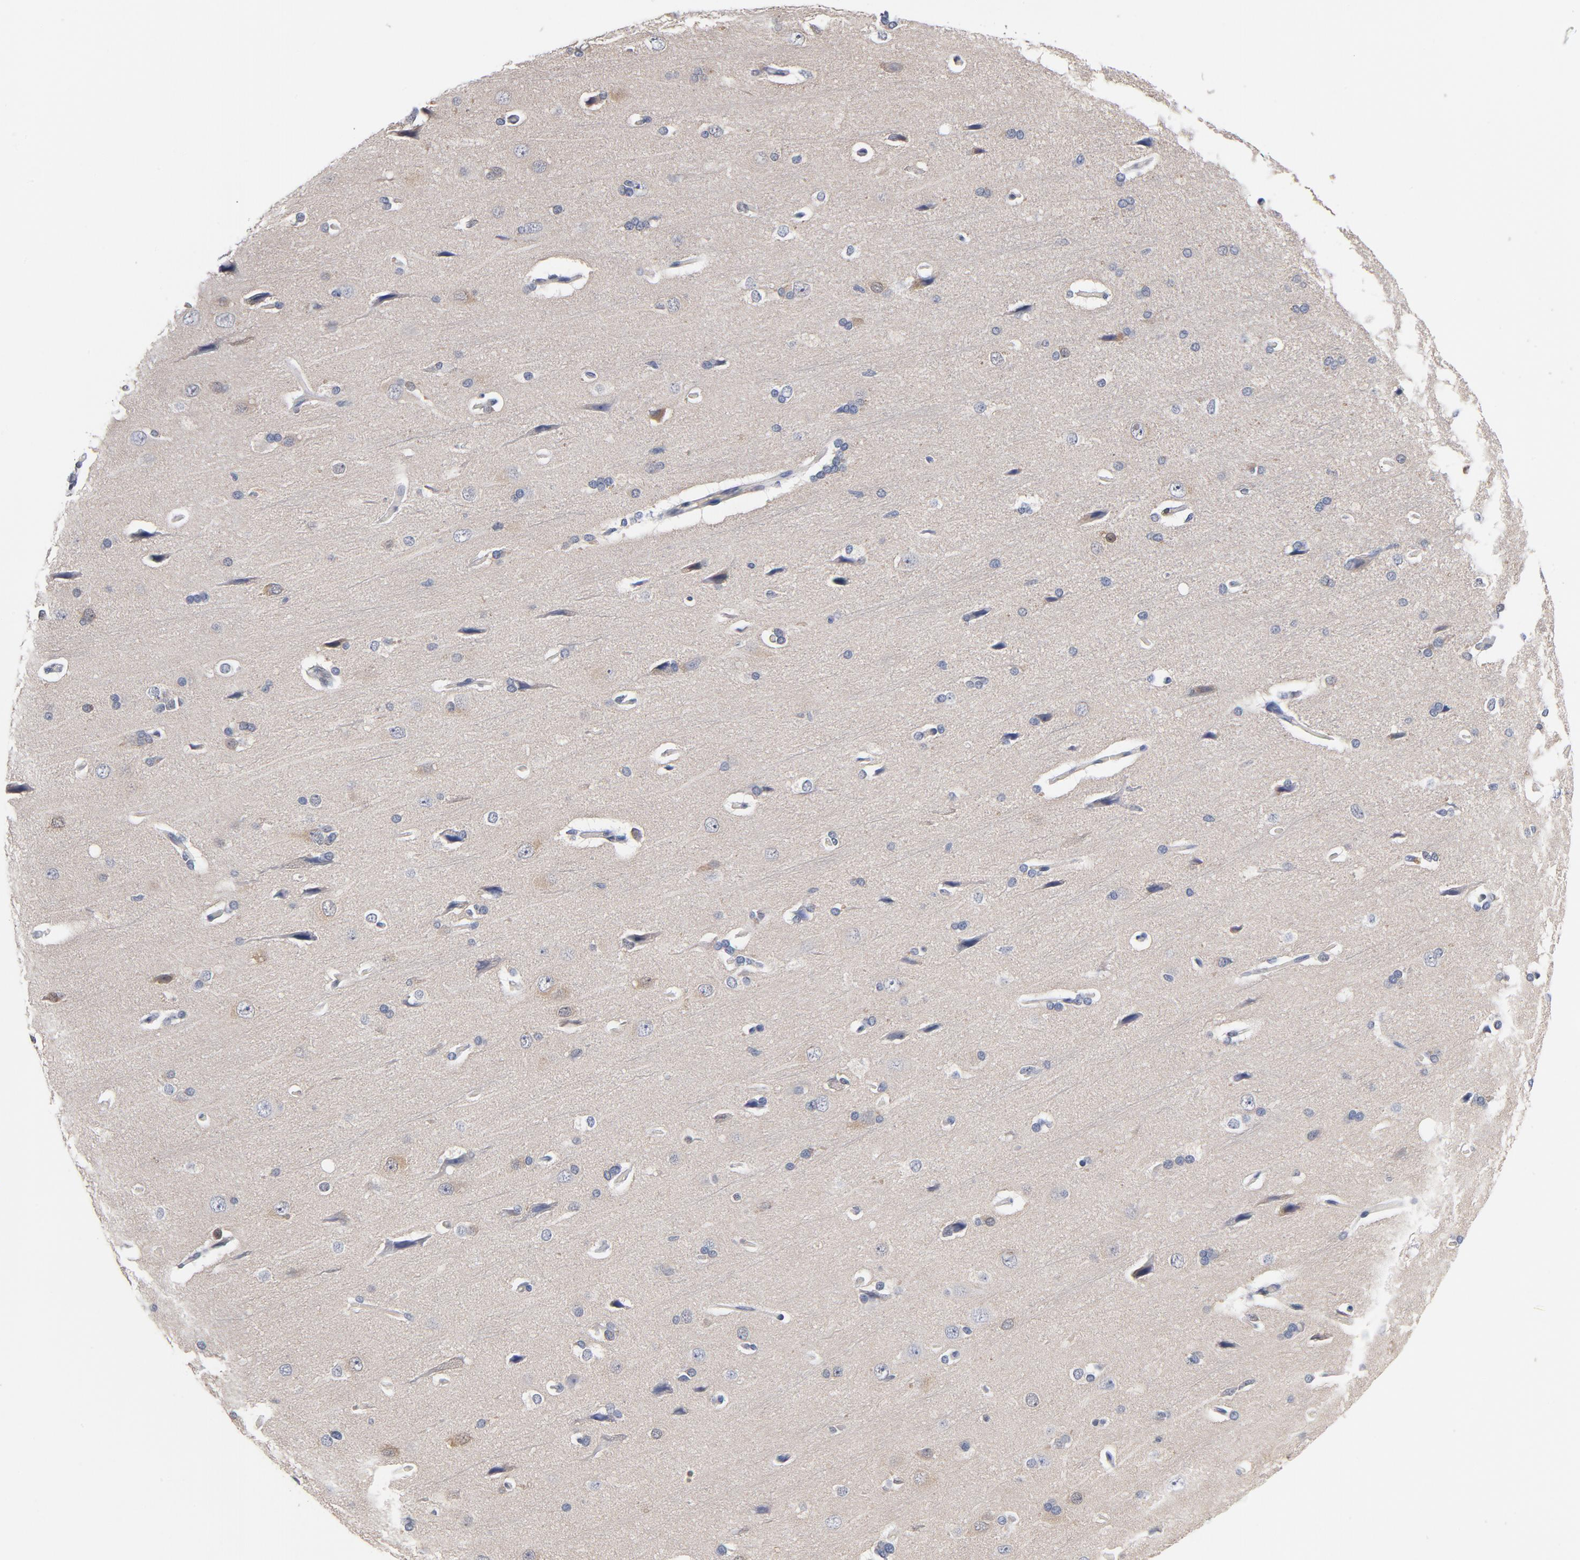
{"staining": {"intensity": "weak", "quantity": "<25%", "location": "cytoplasmic/membranous"}, "tissue": "cerebral cortex", "cell_type": "Endothelial cells", "image_type": "normal", "snomed": [{"axis": "morphology", "description": "Normal tissue, NOS"}, {"axis": "topography", "description": "Cerebral cortex"}], "caption": "Immunohistochemical staining of normal cerebral cortex displays no significant positivity in endothelial cells.", "gene": "MIF", "patient": {"sex": "male", "age": 62}}